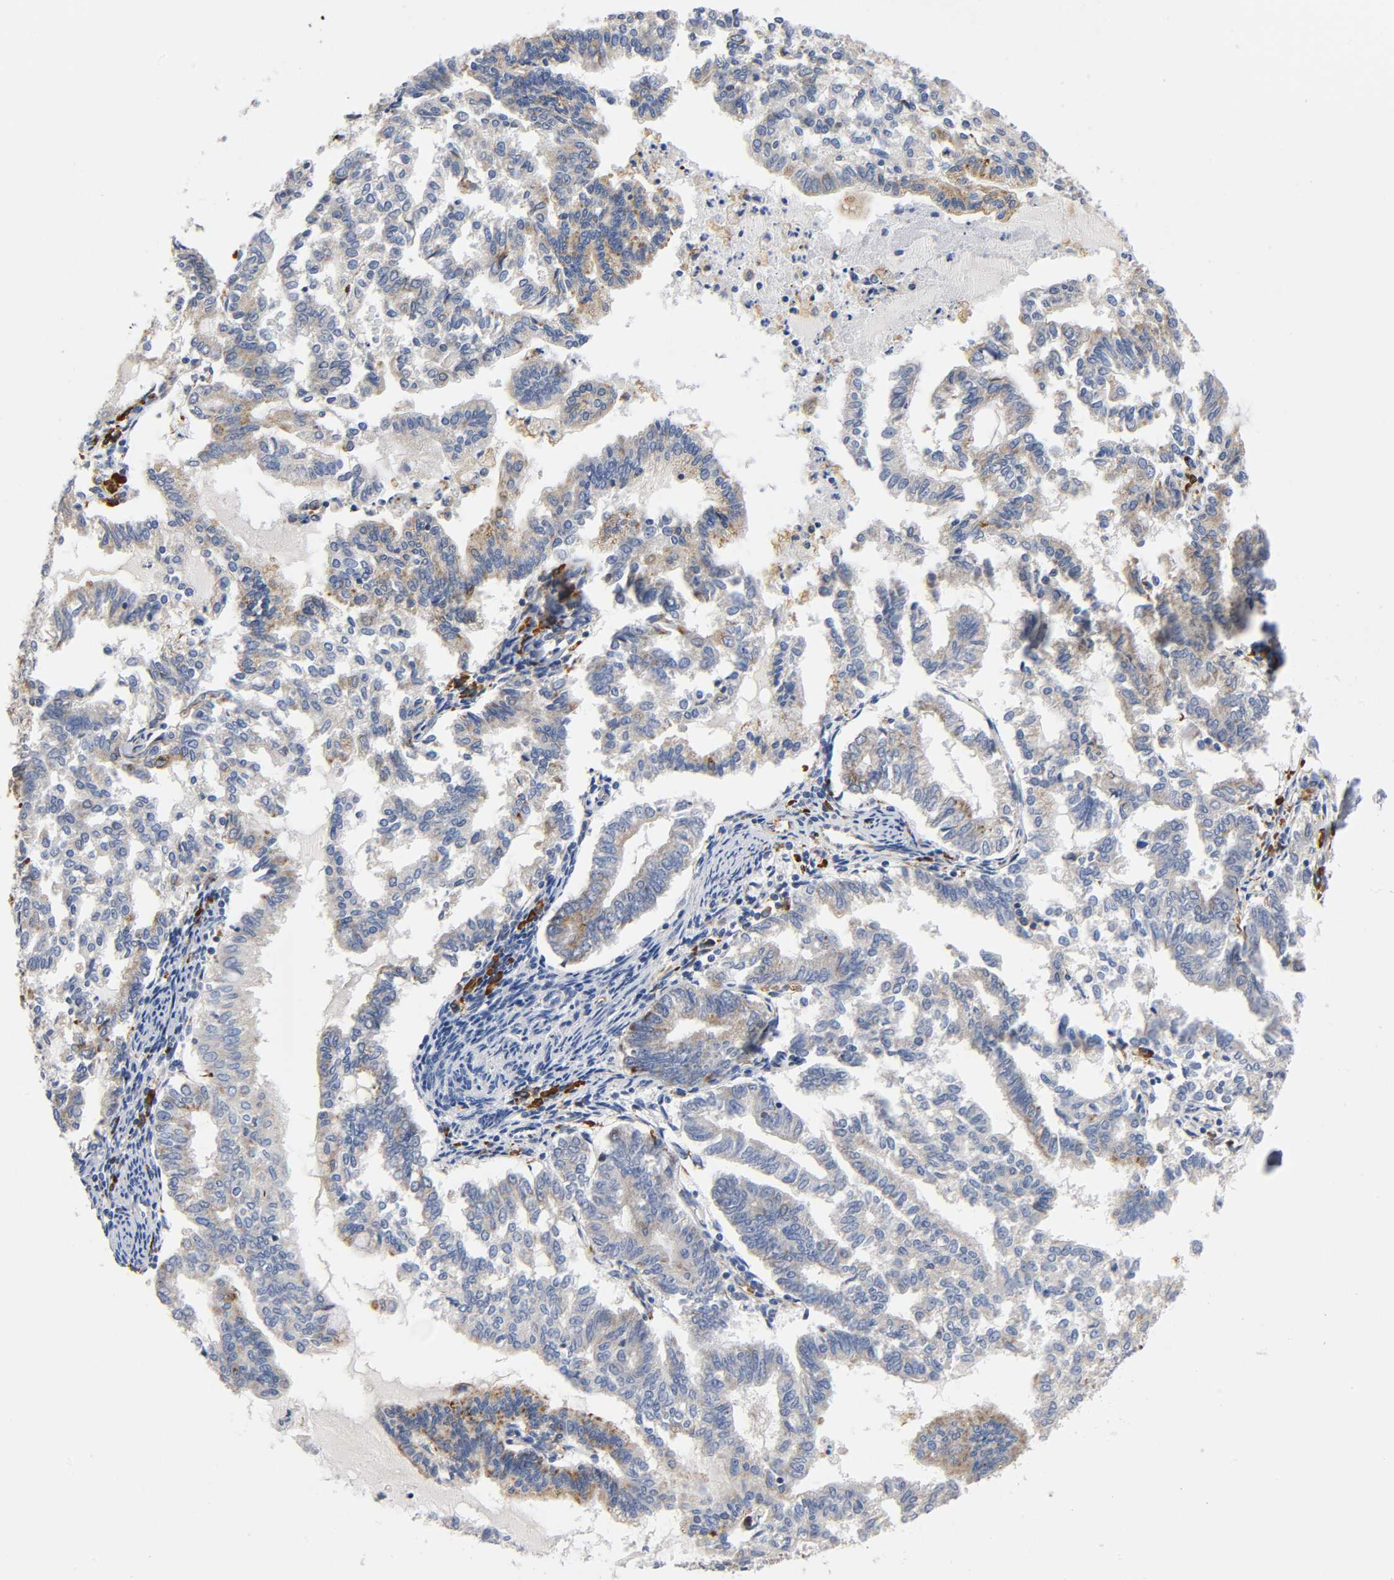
{"staining": {"intensity": "weak", "quantity": ">75%", "location": "cytoplasmic/membranous"}, "tissue": "endometrial cancer", "cell_type": "Tumor cells", "image_type": "cancer", "snomed": [{"axis": "morphology", "description": "Adenocarcinoma, NOS"}, {"axis": "topography", "description": "Endometrium"}], "caption": "A micrograph of human endometrial cancer (adenocarcinoma) stained for a protein demonstrates weak cytoplasmic/membranous brown staining in tumor cells.", "gene": "UCKL1", "patient": {"sex": "female", "age": 79}}